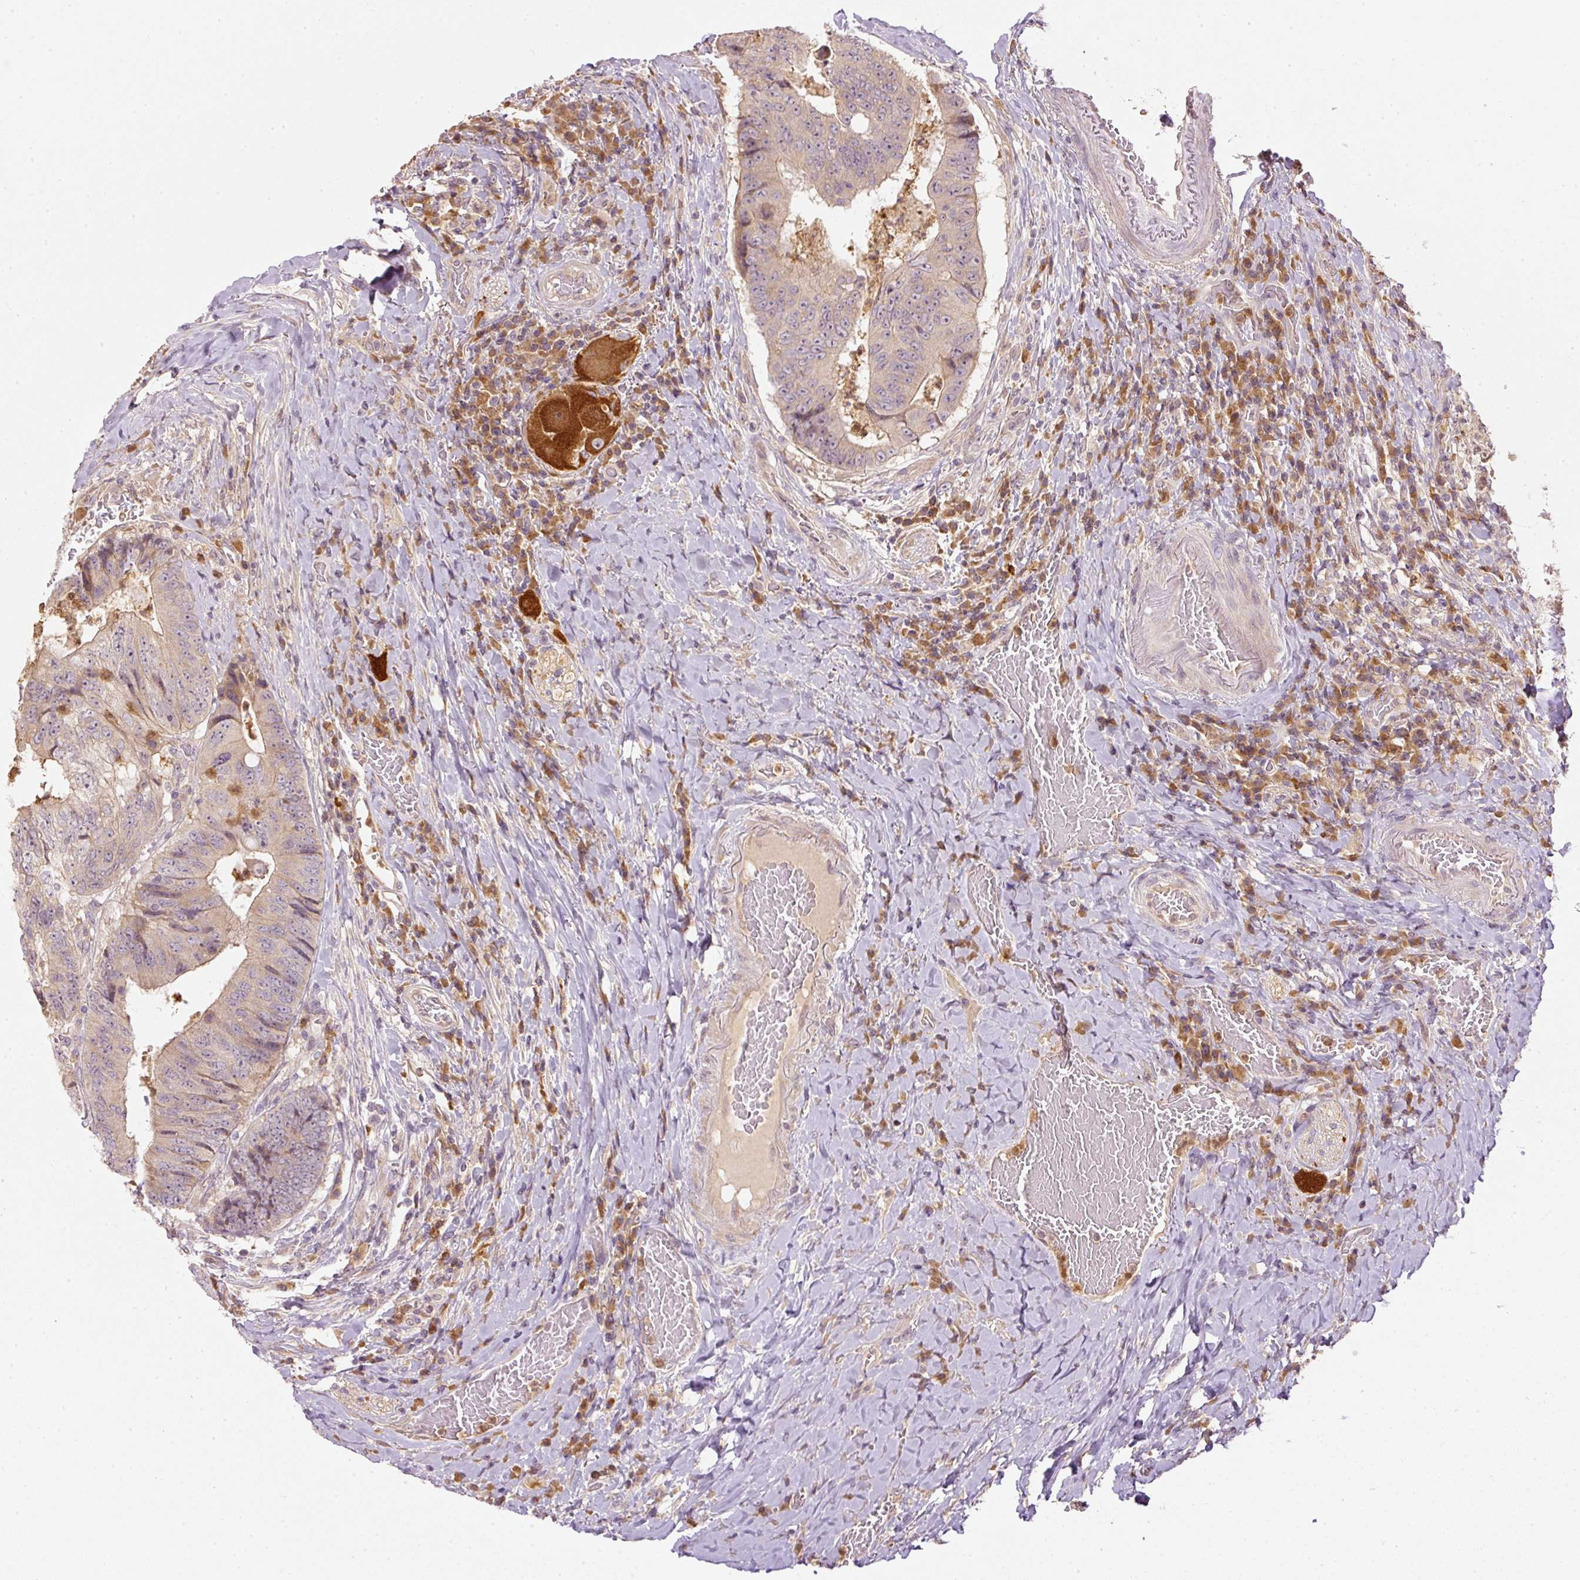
{"staining": {"intensity": "weak", "quantity": ">75%", "location": "cytoplasmic/membranous"}, "tissue": "colorectal cancer", "cell_type": "Tumor cells", "image_type": "cancer", "snomed": [{"axis": "morphology", "description": "Adenocarcinoma, NOS"}, {"axis": "topography", "description": "Rectum"}], "caption": "An immunohistochemistry photomicrograph of tumor tissue is shown. Protein staining in brown shows weak cytoplasmic/membranous positivity in colorectal cancer within tumor cells.", "gene": "CTTNBP2", "patient": {"sex": "male", "age": 72}}